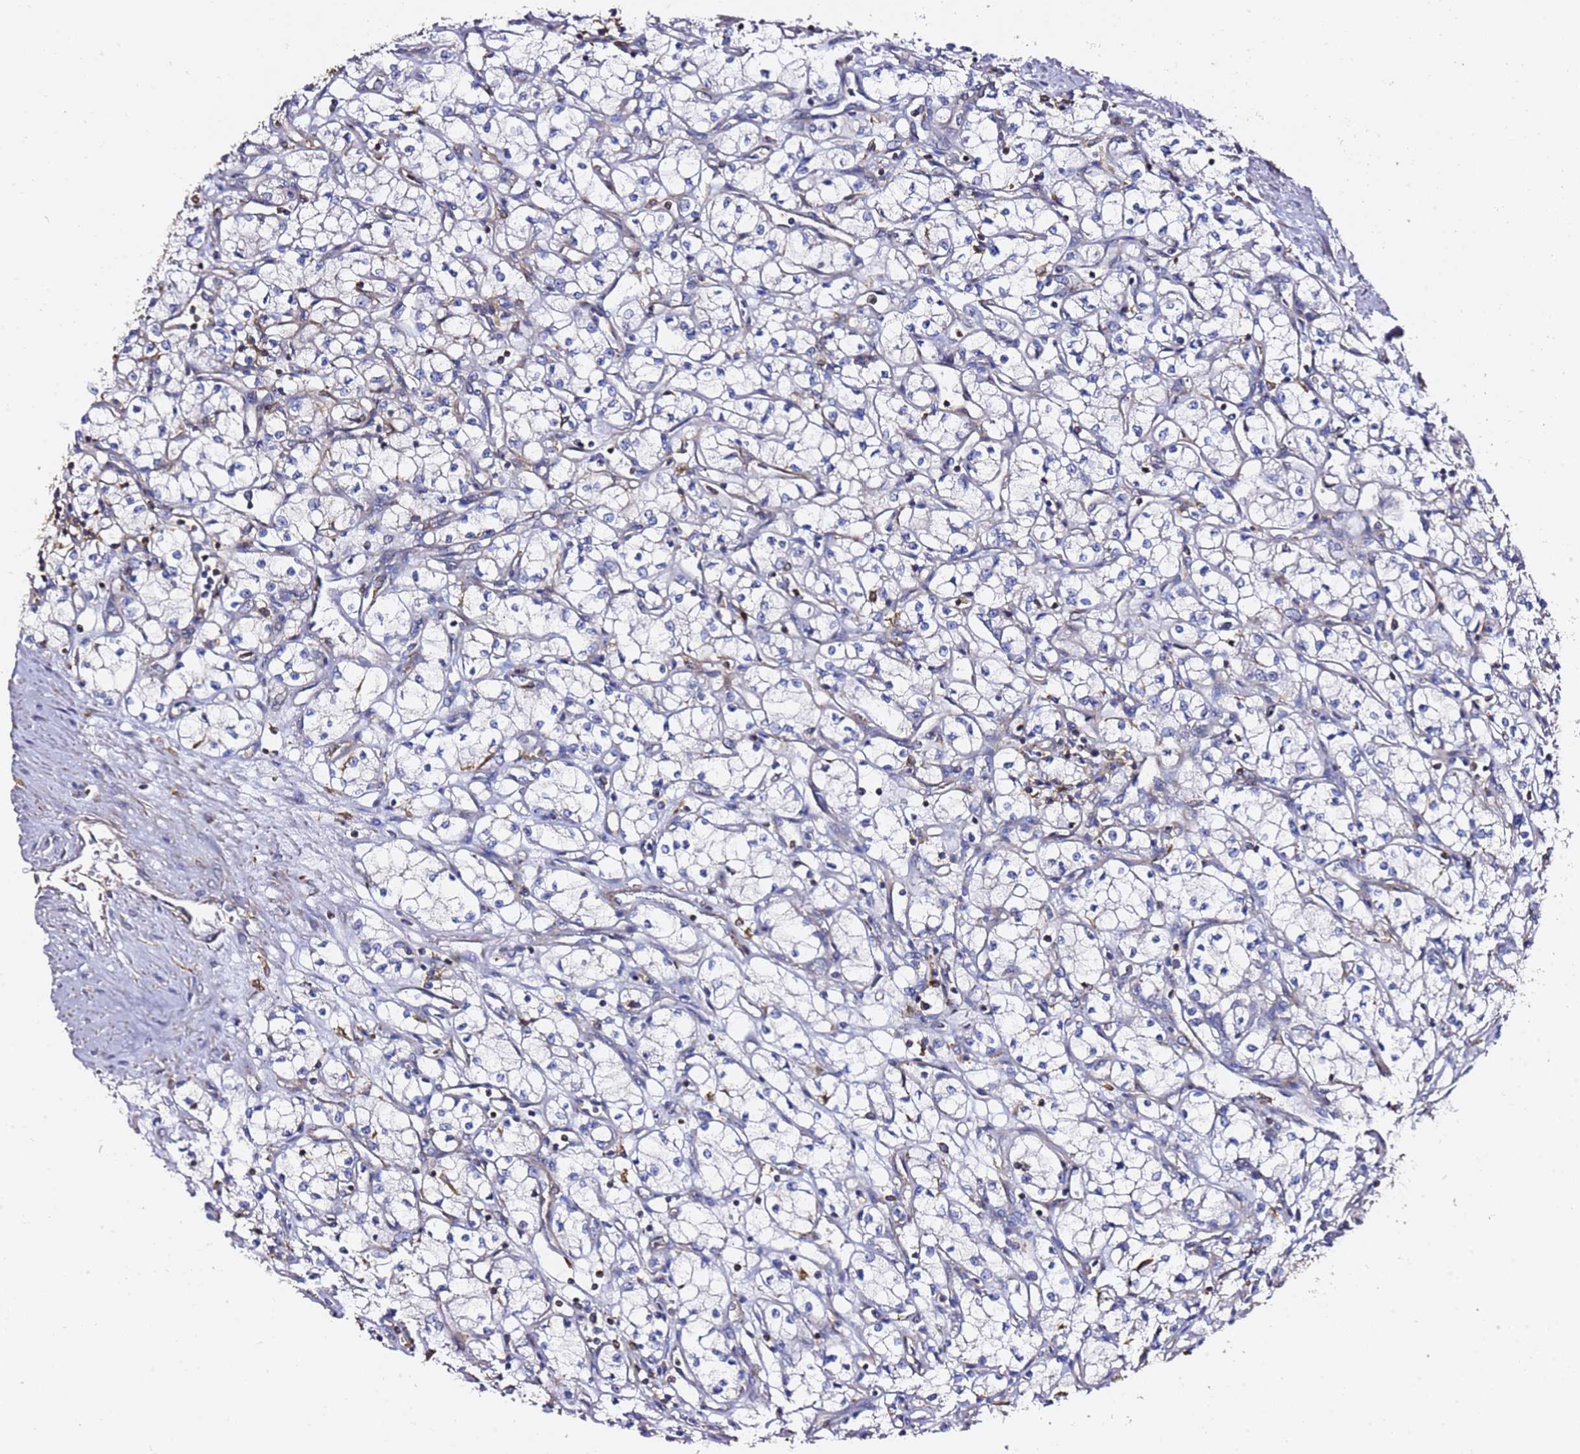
{"staining": {"intensity": "negative", "quantity": "none", "location": "none"}, "tissue": "renal cancer", "cell_type": "Tumor cells", "image_type": "cancer", "snomed": [{"axis": "morphology", "description": "Adenocarcinoma, NOS"}, {"axis": "topography", "description": "Kidney"}], "caption": "The image displays no staining of tumor cells in adenocarcinoma (renal).", "gene": "ZFP36L2", "patient": {"sex": "male", "age": 59}}